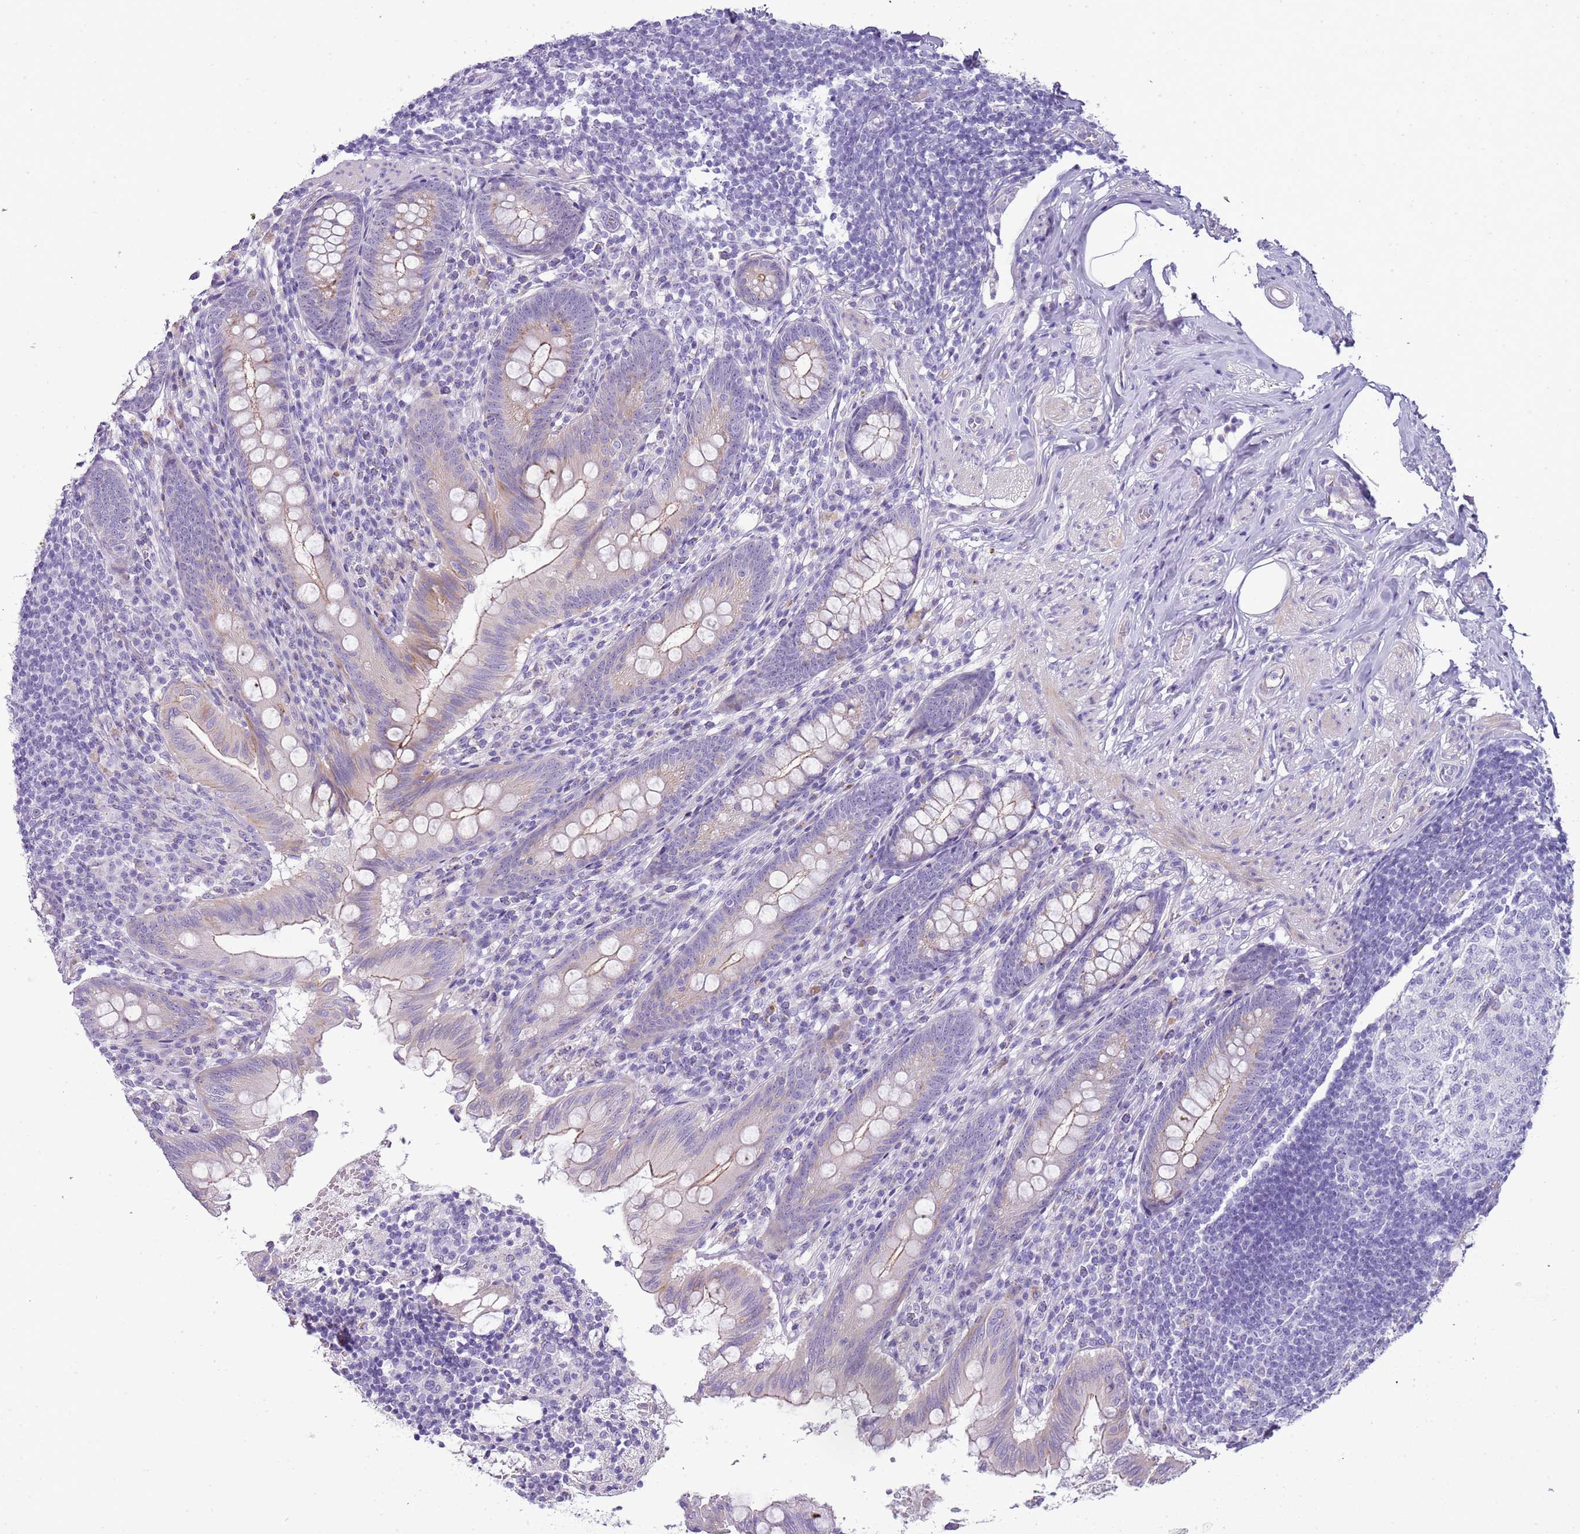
{"staining": {"intensity": "weak", "quantity": "<25%", "location": "cytoplasmic/membranous"}, "tissue": "appendix", "cell_type": "Glandular cells", "image_type": "normal", "snomed": [{"axis": "morphology", "description": "Normal tissue, NOS"}, {"axis": "topography", "description": "Appendix"}], "caption": "The image demonstrates no significant staining in glandular cells of appendix. (DAB immunohistochemistry visualized using brightfield microscopy, high magnification).", "gene": "NBPF4", "patient": {"sex": "male", "age": 55}}